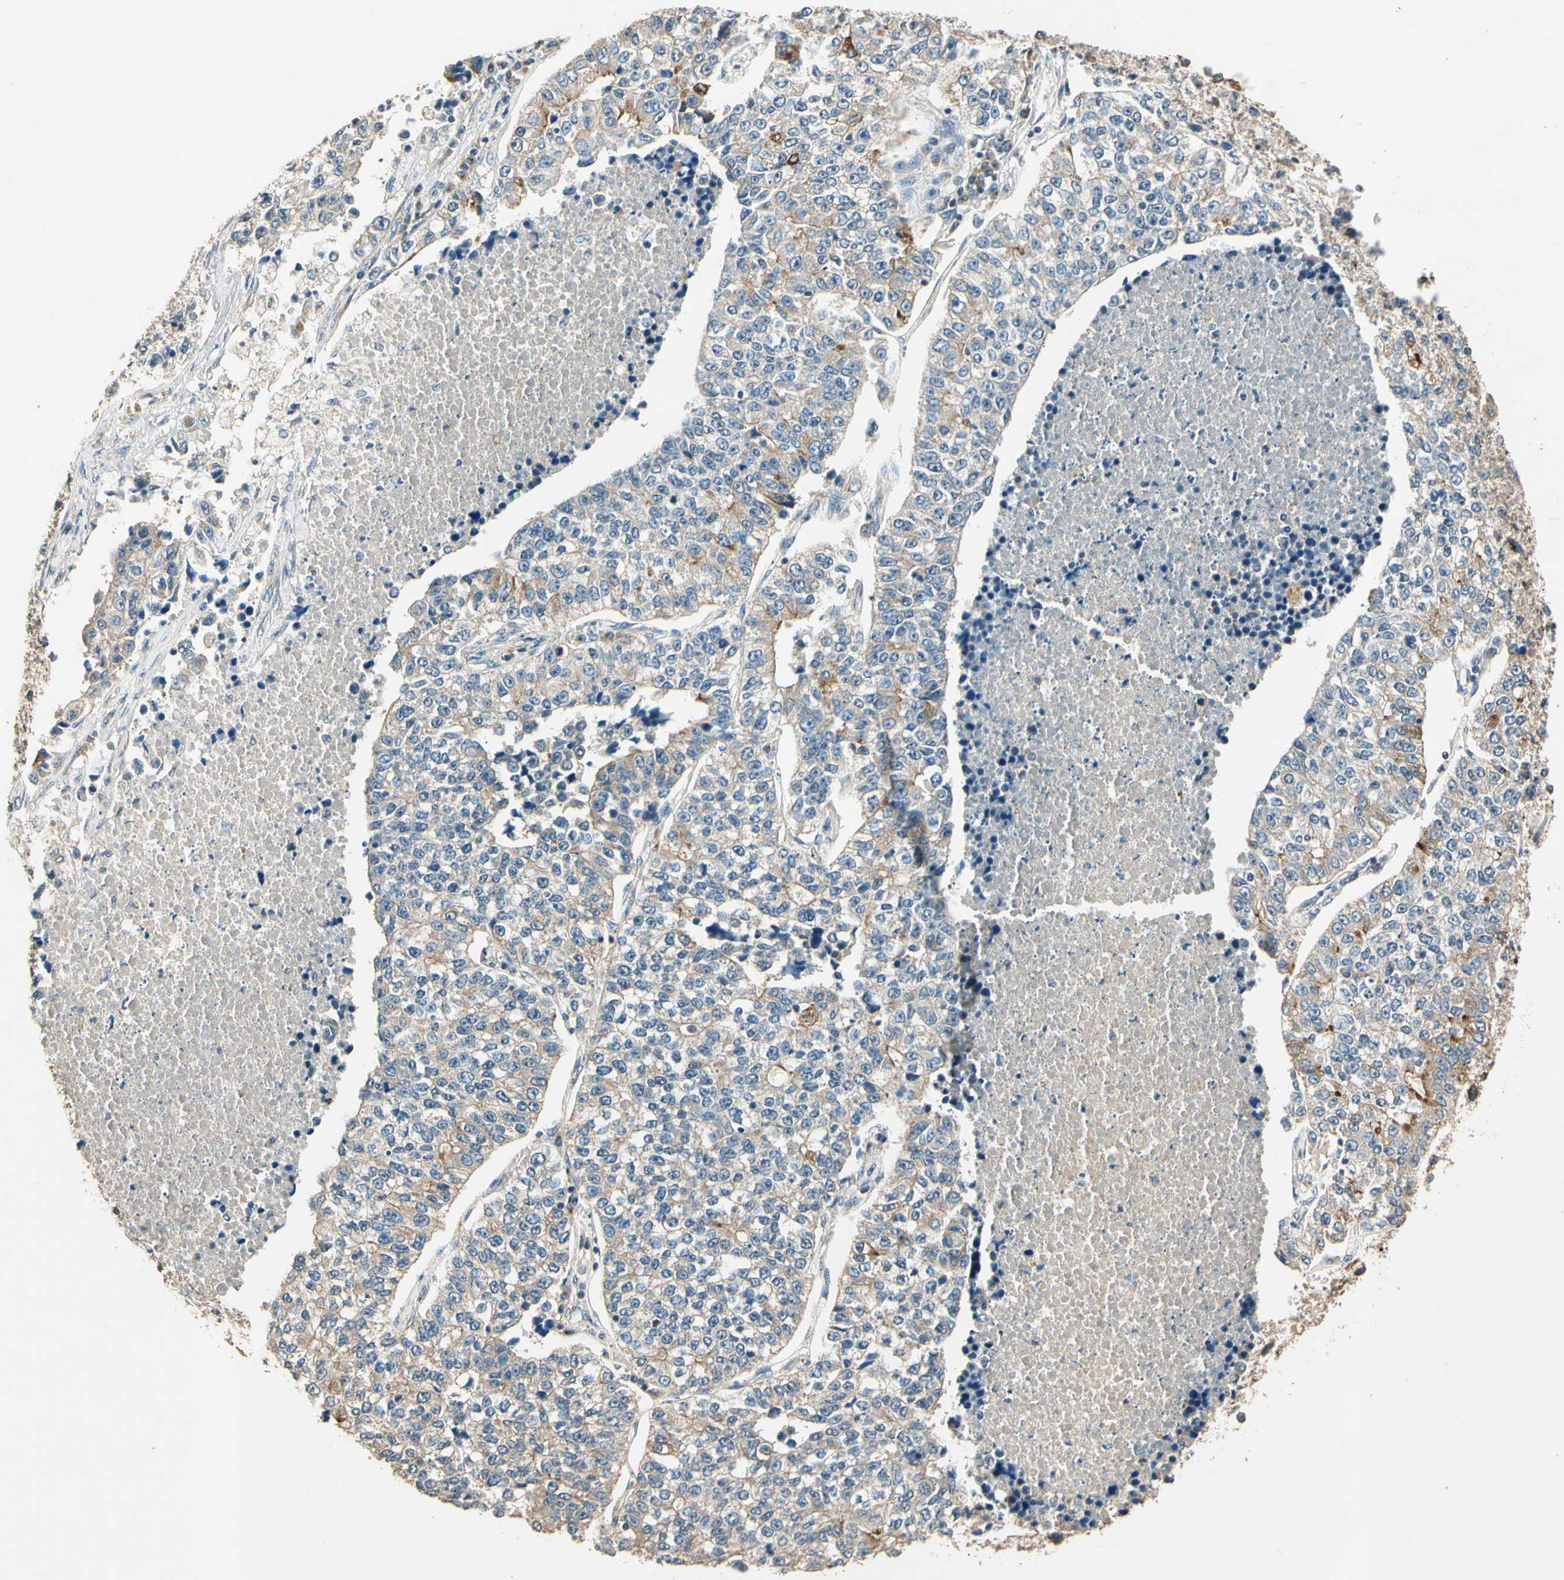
{"staining": {"intensity": "moderate", "quantity": "25%-75%", "location": "cytoplasmic/membranous"}, "tissue": "lung cancer", "cell_type": "Tumor cells", "image_type": "cancer", "snomed": [{"axis": "morphology", "description": "Adenocarcinoma, NOS"}, {"axis": "topography", "description": "Lung"}], "caption": "Moderate cytoplasmic/membranous protein expression is present in about 25%-75% of tumor cells in lung cancer. Nuclei are stained in blue.", "gene": "AKAP9", "patient": {"sex": "male", "age": 49}}